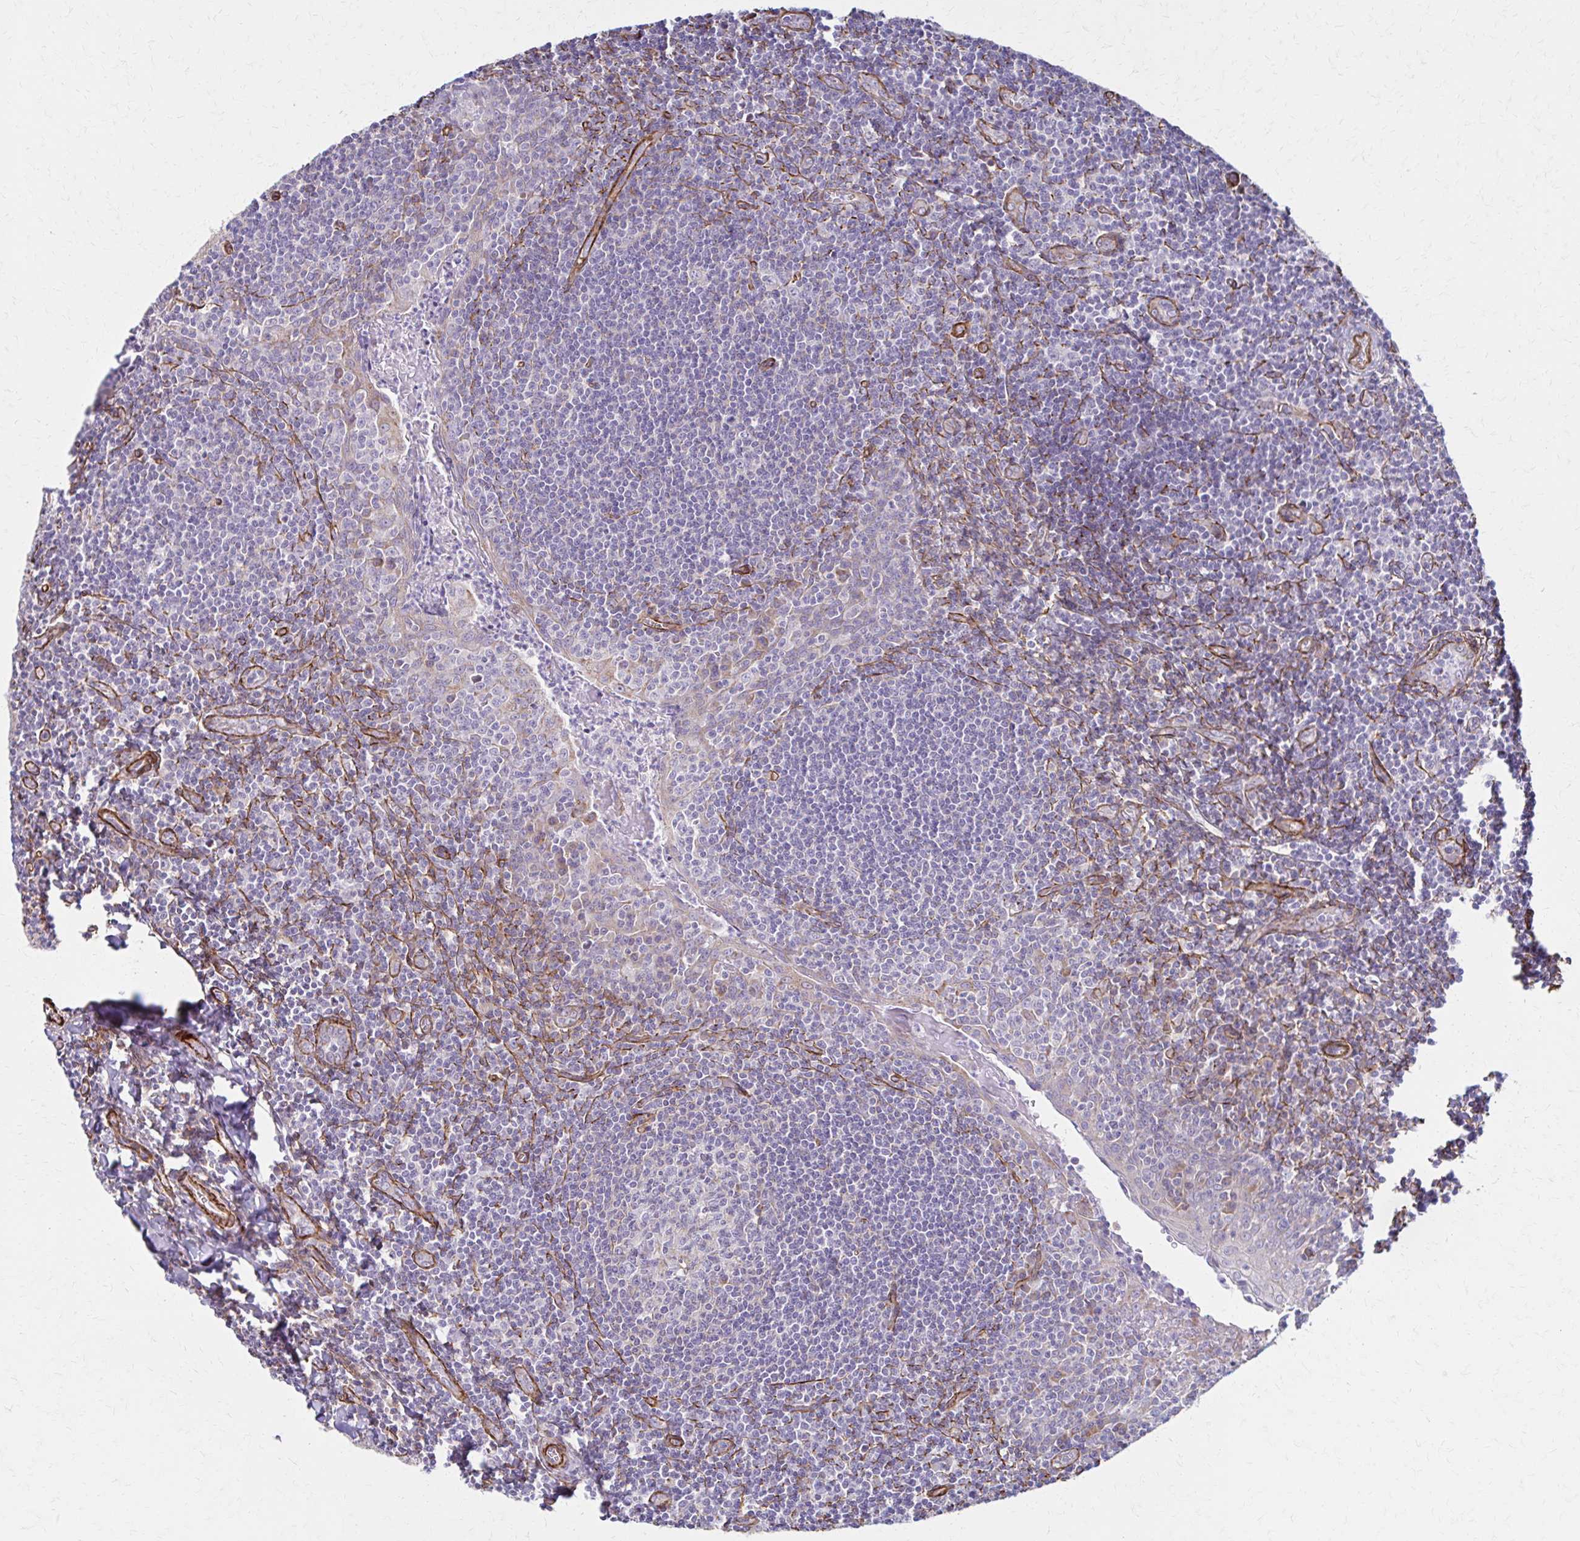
{"staining": {"intensity": "negative", "quantity": "none", "location": "none"}, "tissue": "tonsil", "cell_type": "Germinal center cells", "image_type": "normal", "snomed": [{"axis": "morphology", "description": "Normal tissue, NOS"}, {"axis": "morphology", "description": "Inflammation, NOS"}, {"axis": "topography", "description": "Tonsil"}], "caption": "DAB immunohistochemical staining of benign tonsil reveals no significant expression in germinal center cells. (Brightfield microscopy of DAB IHC at high magnification).", "gene": "TIMMDC1", "patient": {"sex": "female", "age": 31}}